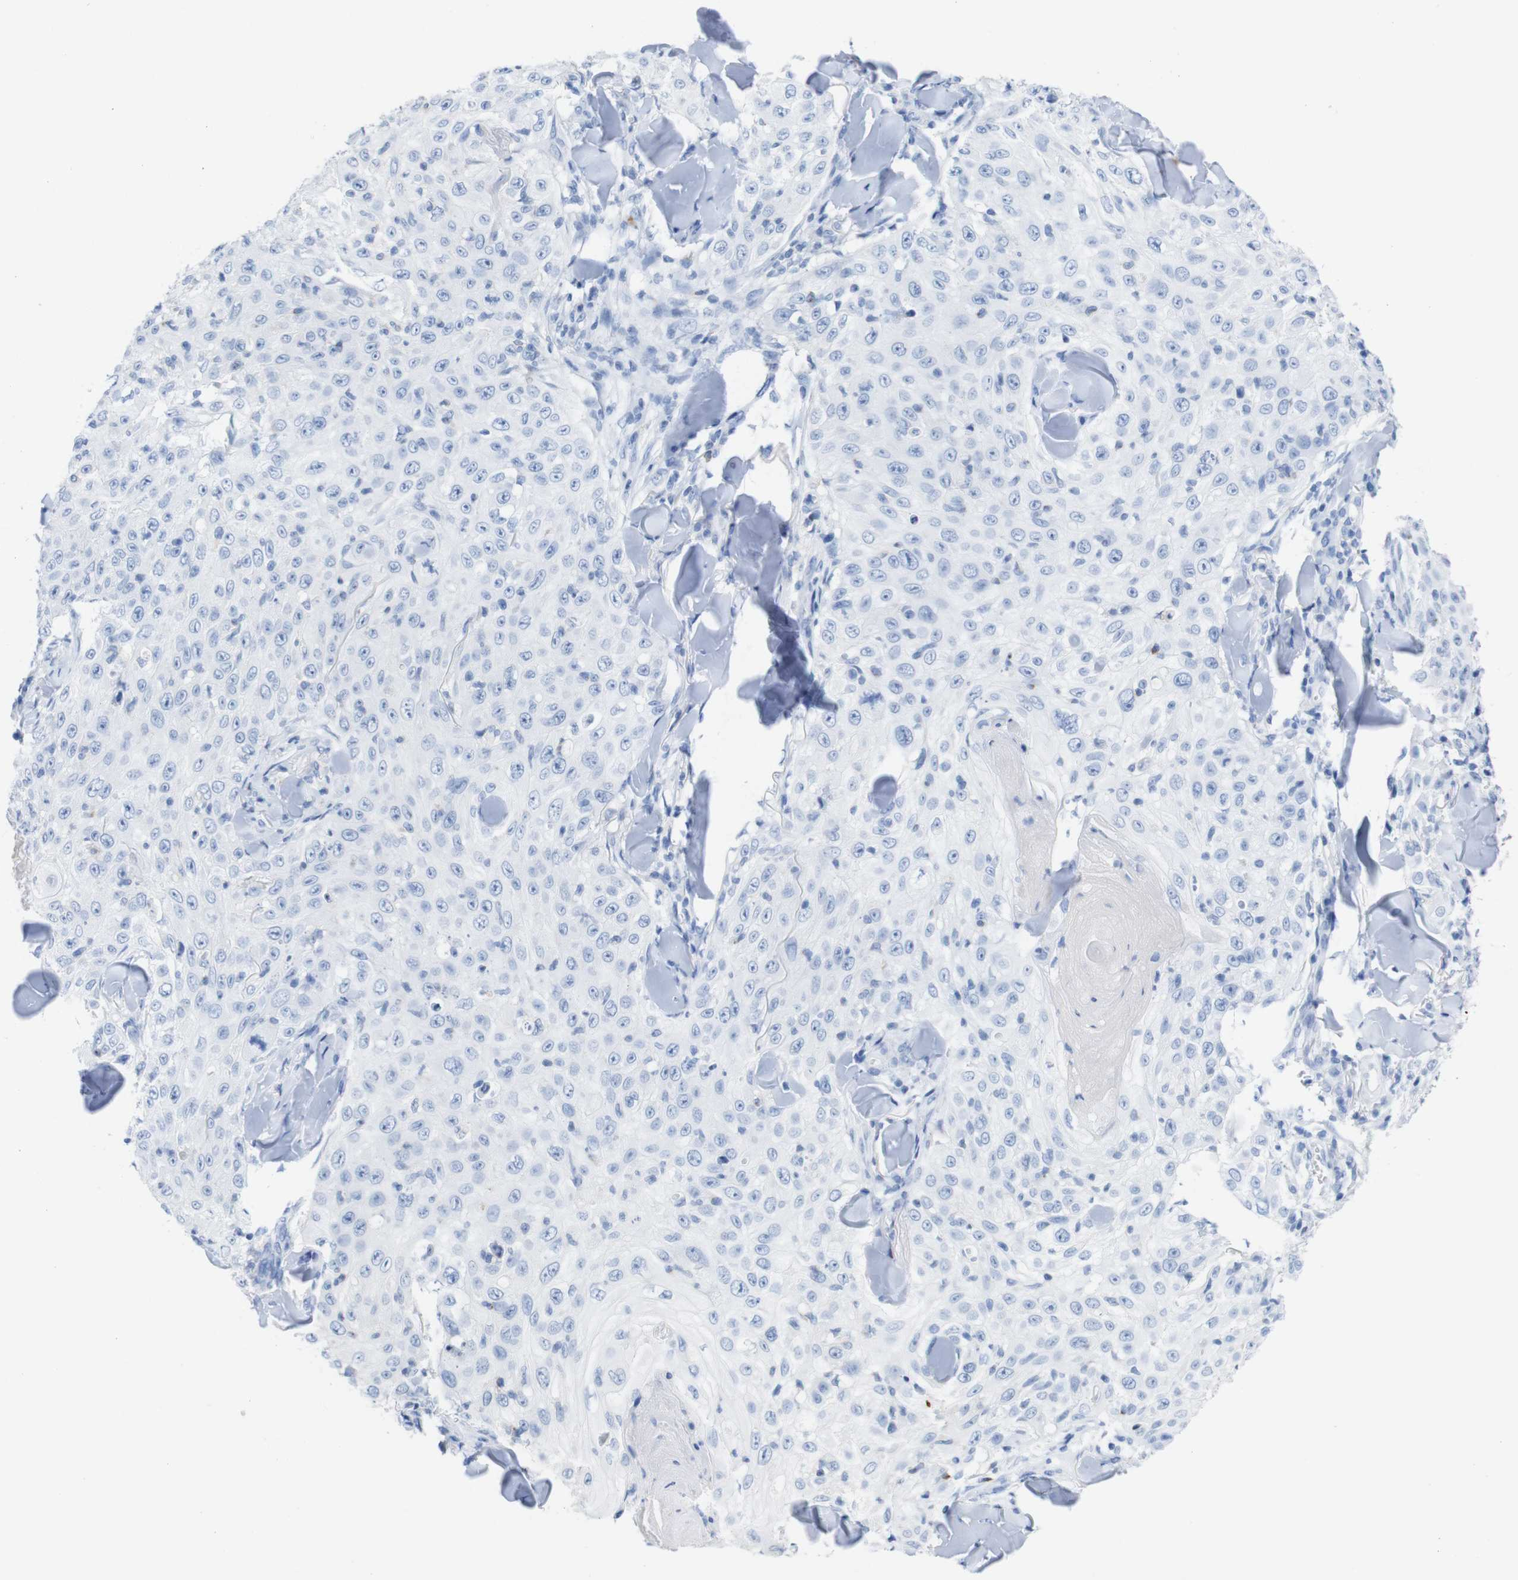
{"staining": {"intensity": "negative", "quantity": "none", "location": "none"}, "tissue": "skin cancer", "cell_type": "Tumor cells", "image_type": "cancer", "snomed": [{"axis": "morphology", "description": "Squamous cell carcinoma, NOS"}, {"axis": "topography", "description": "Skin"}], "caption": "Immunohistochemistry (IHC) photomicrograph of neoplastic tissue: skin cancer stained with DAB demonstrates no significant protein staining in tumor cells.", "gene": "LAG3", "patient": {"sex": "male", "age": 86}}